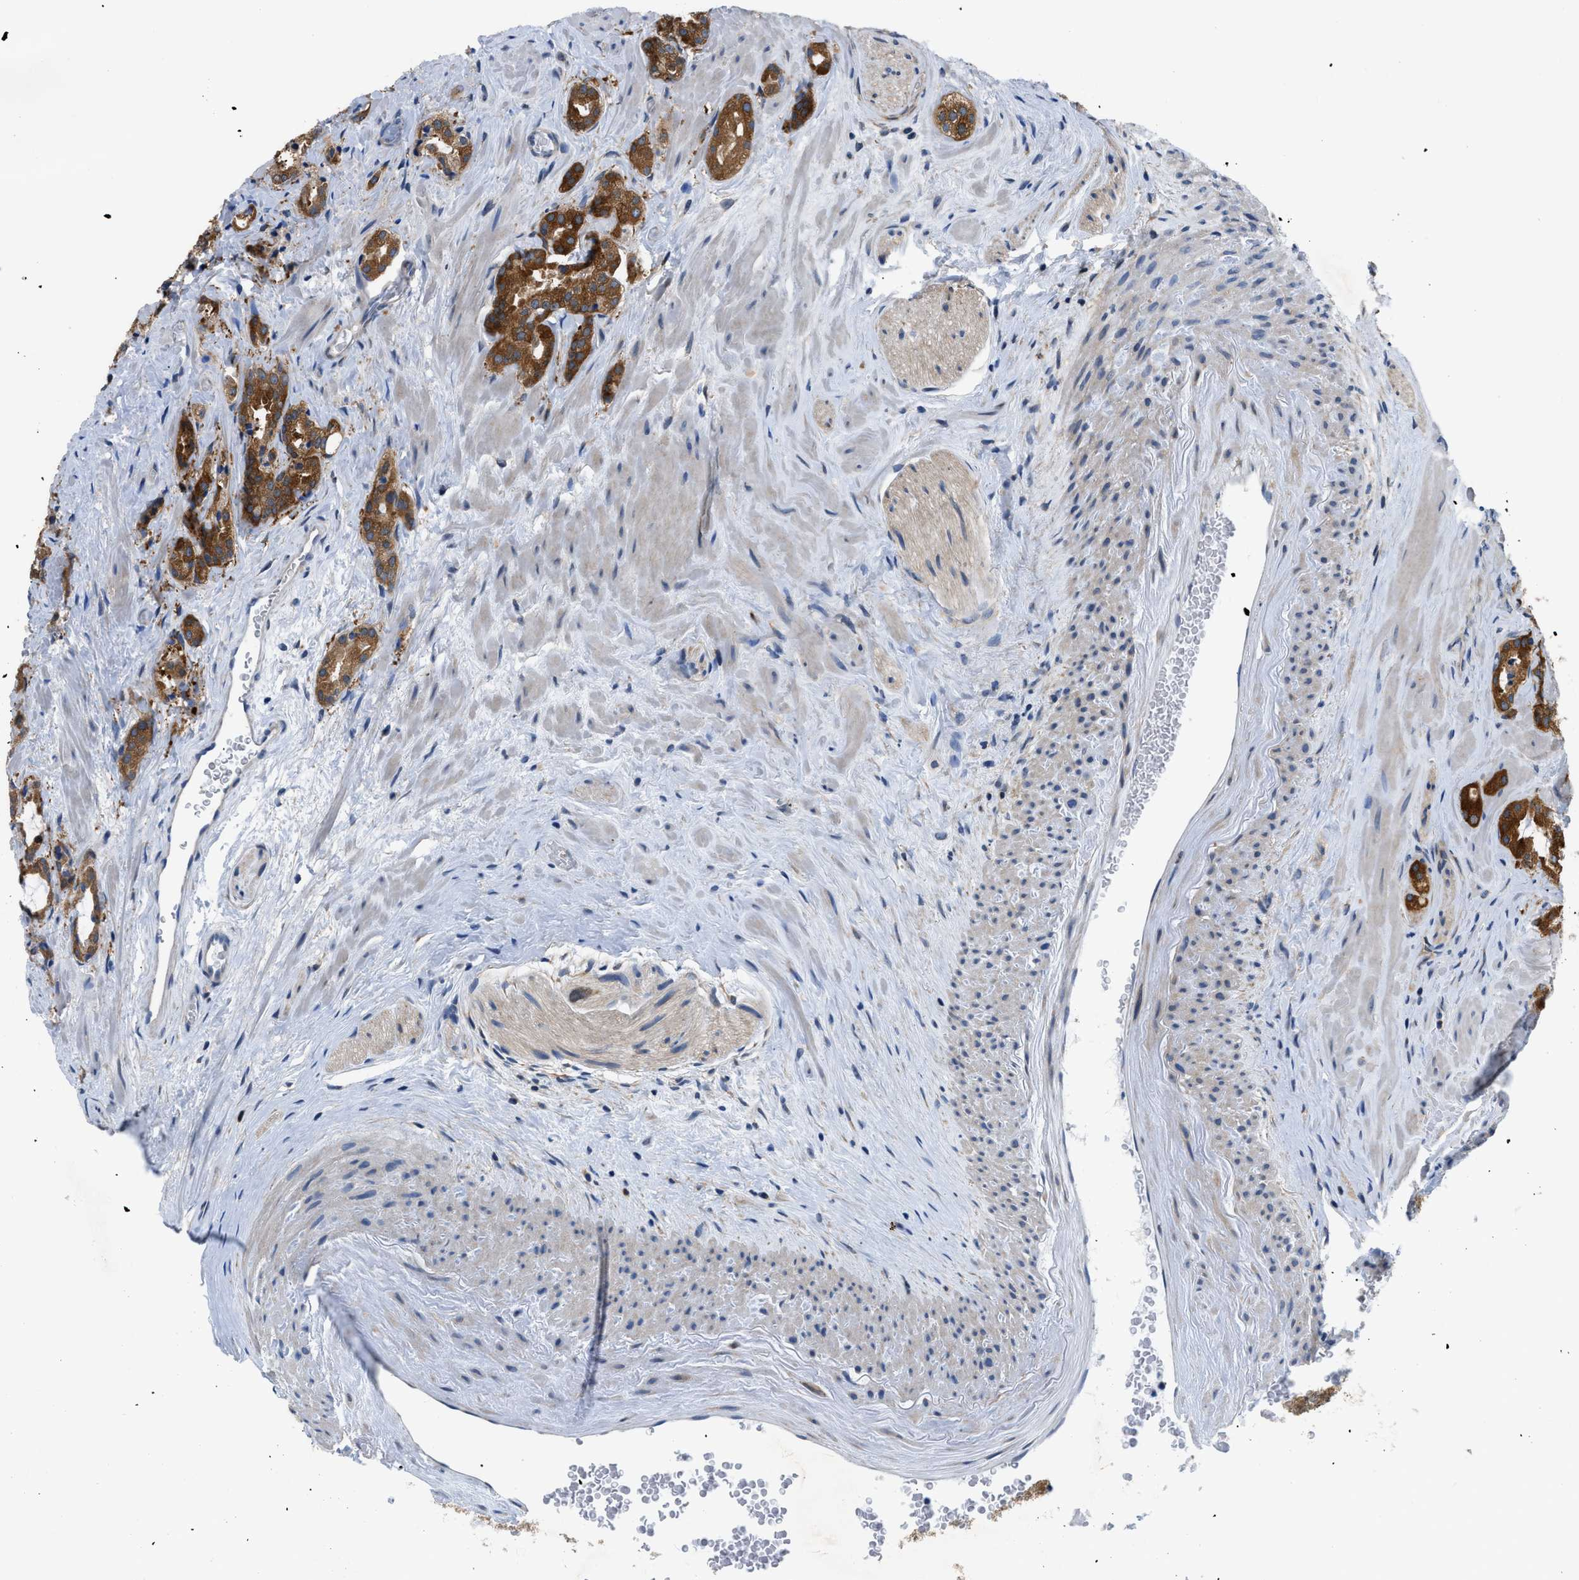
{"staining": {"intensity": "strong", "quantity": ">75%", "location": "cytoplasmic/membranous"}, "tissue": "prostate cancer", "cell_type": "Tumor cells", "image_type": "cancer", "snomed": [{"axis": "morphology", "description": "Adenocarcinoma, High grade"}, {"axis": "topography", "description": "Prostate"}], "caption": "Prostate high-grade adenocarcinoma stained for a protein (brown) shows strong cytoplasmic/membranous positive expression in approximately >75% of tumor cells.", "gene": "TMEM45B", "patient": {"sex": "male", "age": 64}}